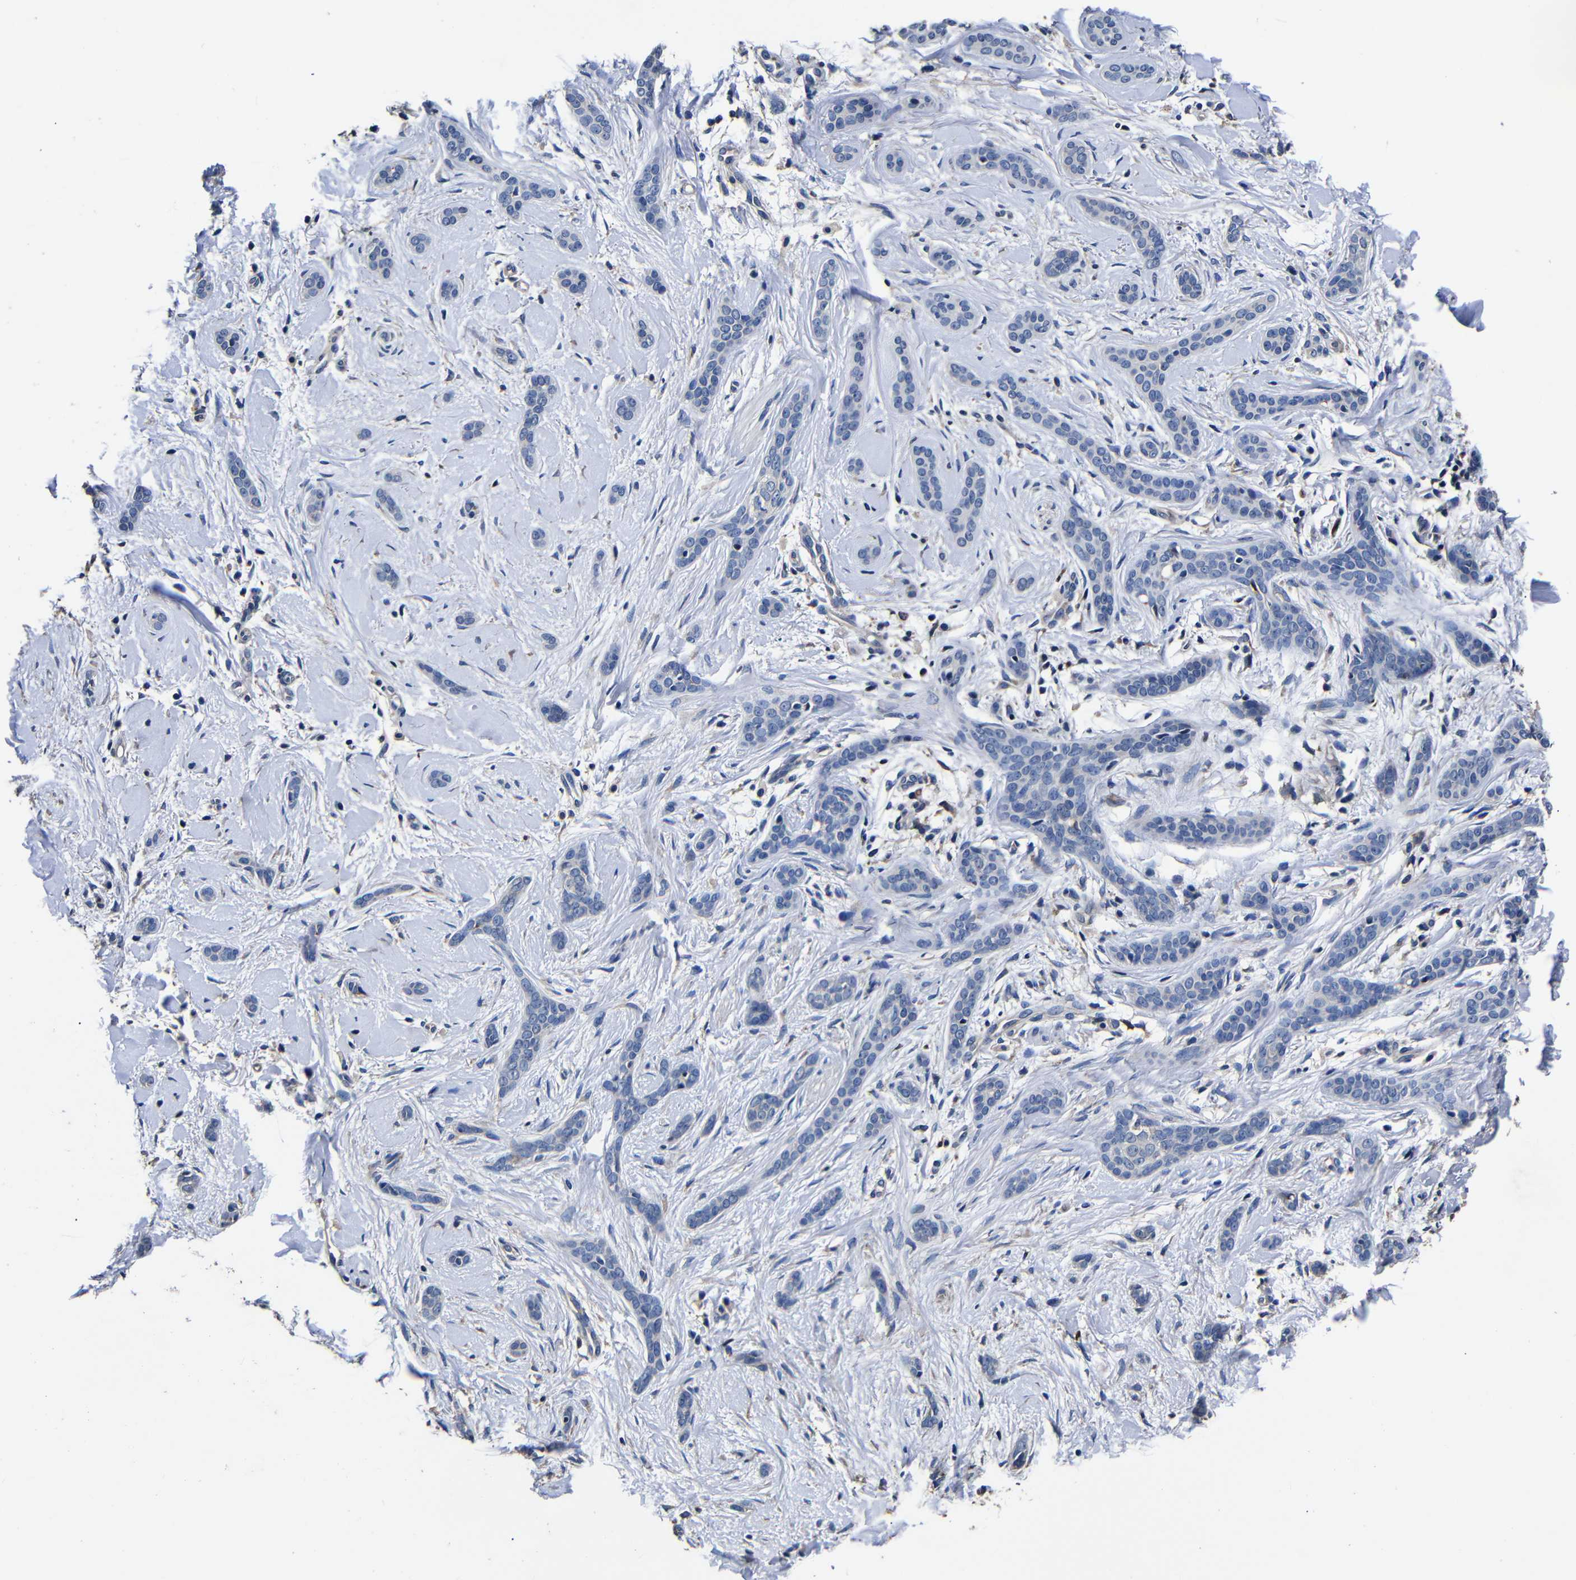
{"staining": {"intensity": "negative", "quantity": "none", "location": "none"}, "tissue": "skin cancer", "cell_type": "Tumor cells", "image_type": "cancer", "snomed": [{"axis": "morphology", "description": "Basal cell carcinoma"}, {"axis": "morphology", "description": "Adnexal tumor, benign"}, {"axis": "topography", "description": "Skin"}], "caption": "High power microscopy image of an IHC micrograph of skin cancer (basal cell carcinoma), revealing no significant positivity in tumor cells.", "gene": "SCN9A", "patient": {"sex": "female", "age": 42}}